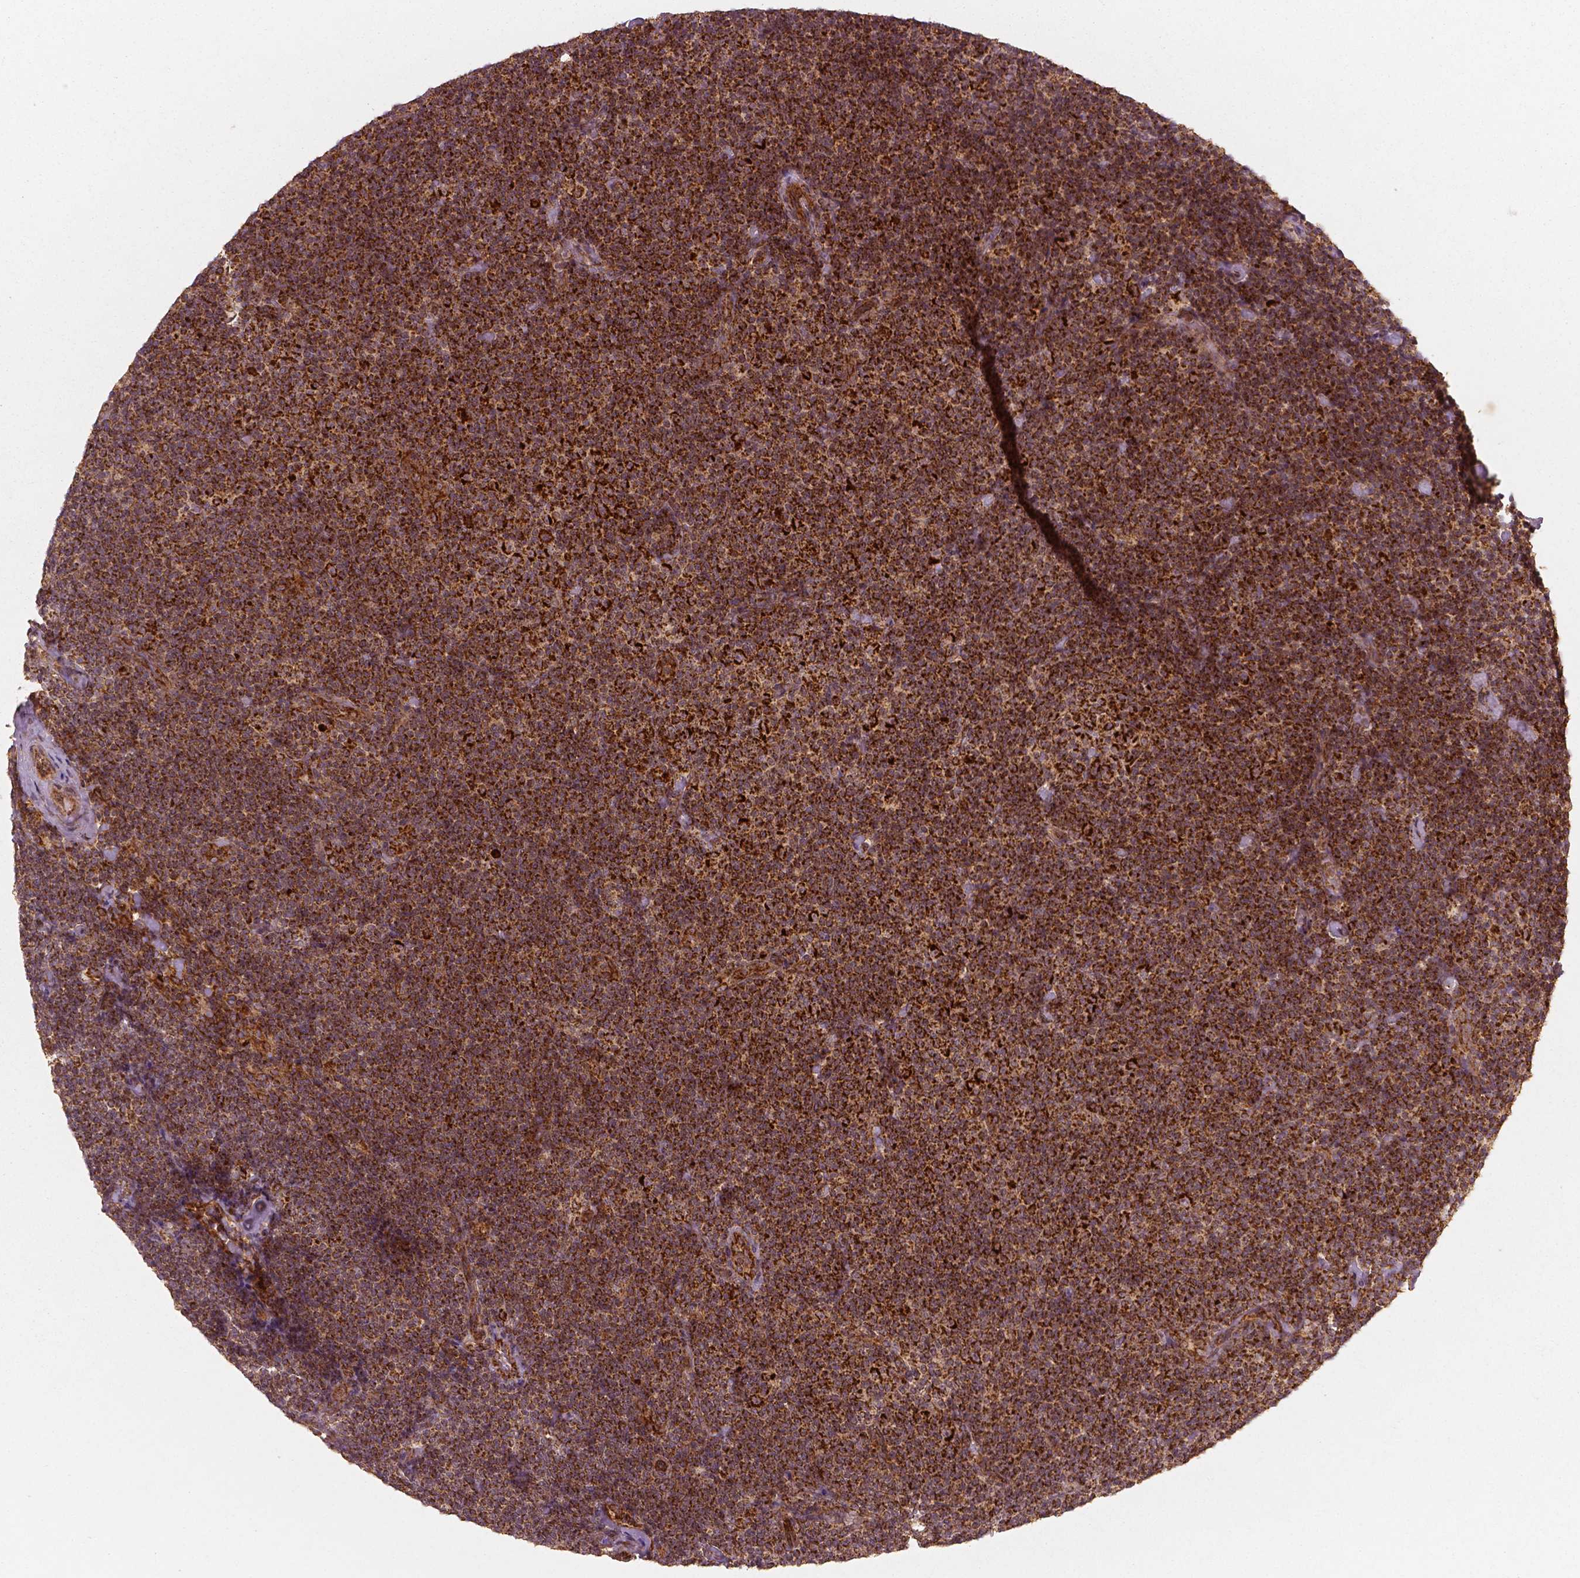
{"staining": {"intensity": "strong", "quantity": ">75%", "location": "cytoplasmic/membranous"}, "tissue": "lymphoma", "cell_type": "Tumor cells", "image_type": "cancer", "snomed": [{"axis": "morphology", "description": "Malignant lymphoma, non-Hodgkin's type, Low grade"}, {"axis": "topography", "description": "Lymph node"}], "caption": "About >75% of tumor cells in low-grade malignant lymphoma, non-Hodgkin's type demonstrate strong cytoplasmic/membranous protein positivity as visualized by brown immunohistochemical staining.", "gene": "PGAM5", "patient": {"sex": "male", "age": 81}}